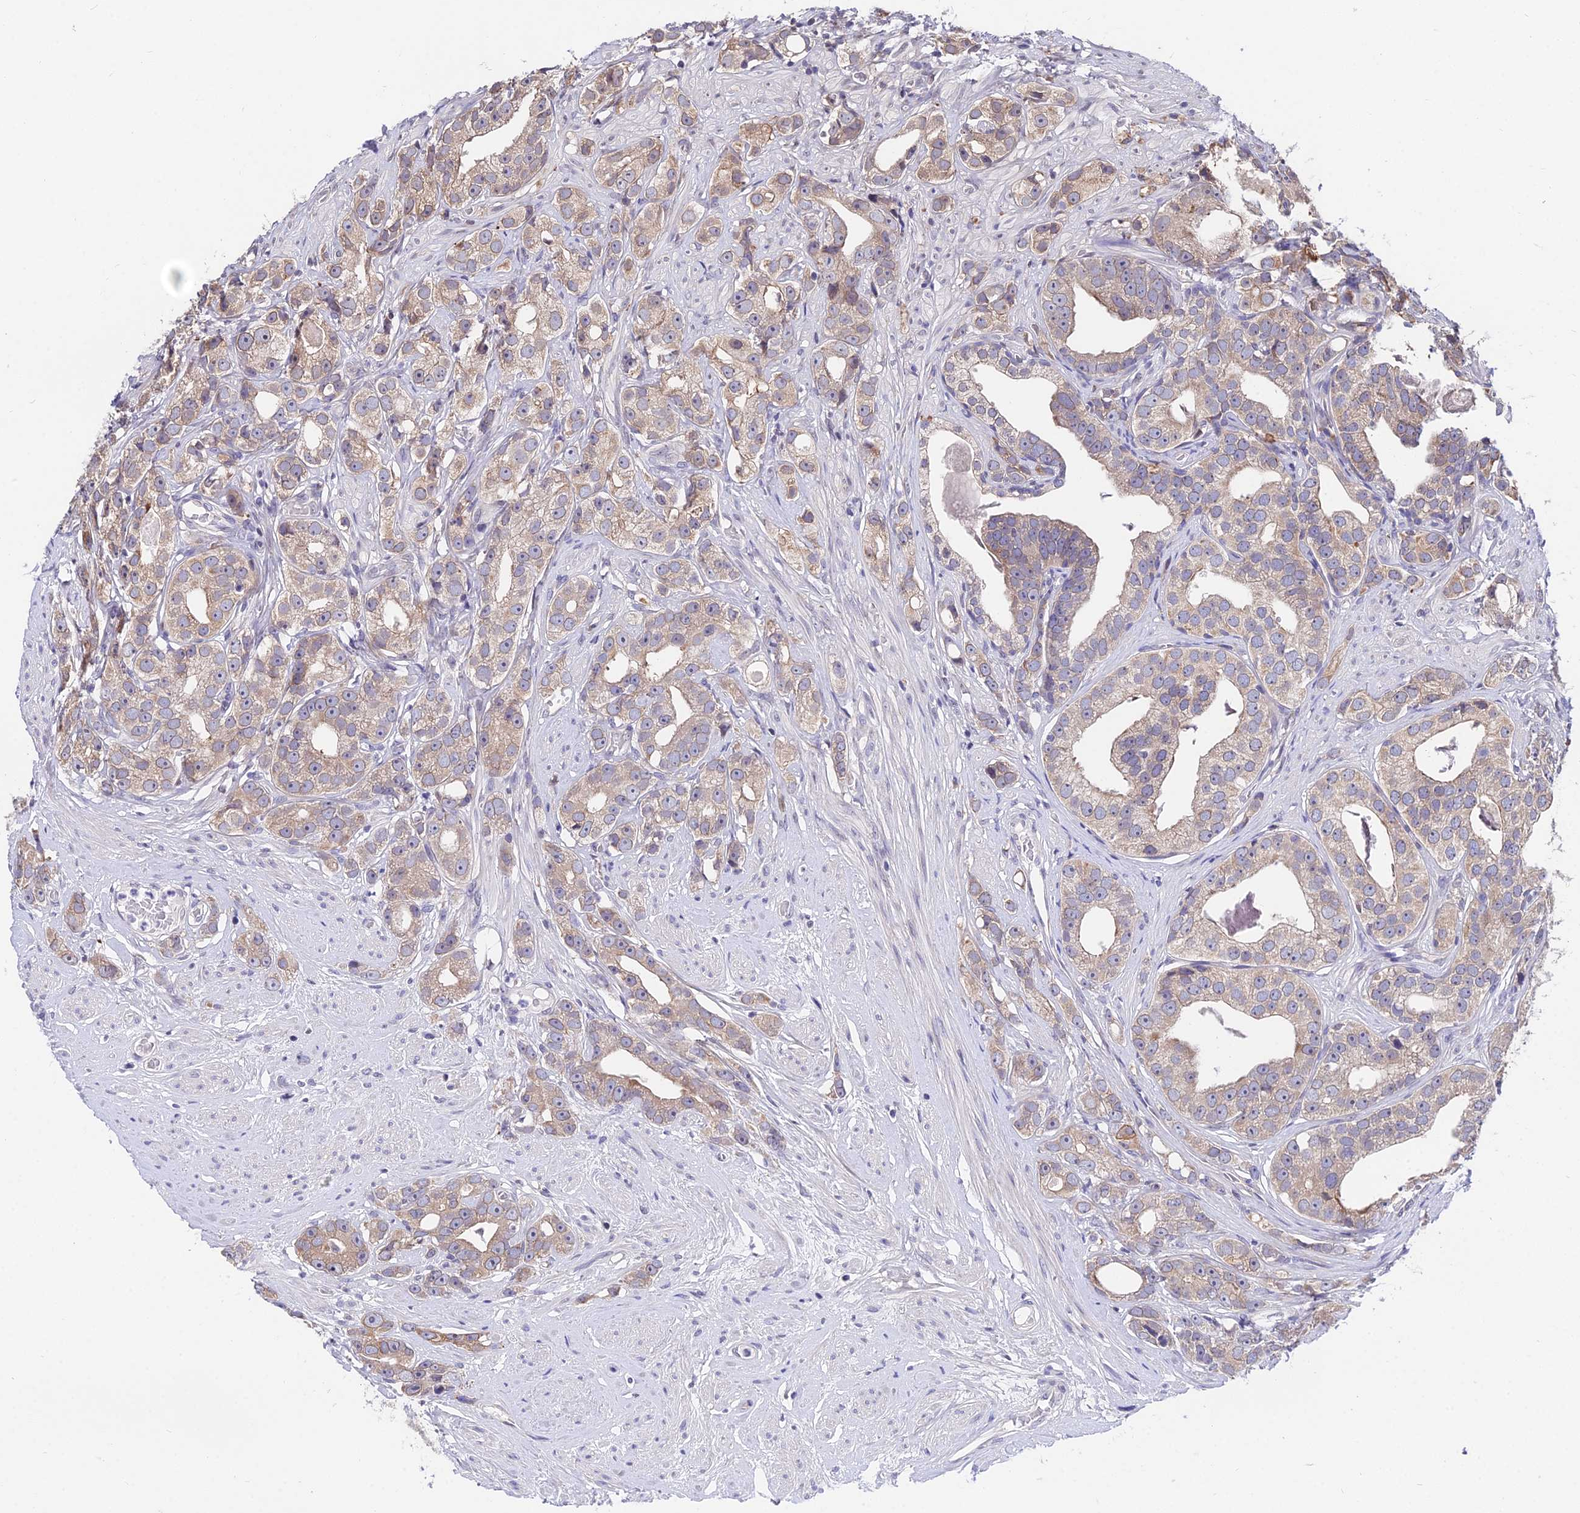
{"staining": {"intensity": "weak", "quantity": "25%-75%", "location": "cytoplasmic/membranous"}, "tissue": "prostate cancer", "cell_type": "Tumor cells", "image_type": "cancer", "snomed": [{"axis": "morphology", "description": "Adenocarcinoma, High grade"}, {"axis": "topography", "description": "Prostate"}], "caption": "Prostate high-grade adenocarcinoma stained with DAB (3,3'-diaminobenzidine) immunohistochemistry (IHC) shows low levels of weak cytoplasmic/membranous staining in approximately 25%-75% of tumor cells. Using DAB (brown) and hematoxylin (blue) stains, captured at high magnification using brightfield microscopy.", "gene": "INPP4A", "patient": {"sex": "male", "age": 71}}